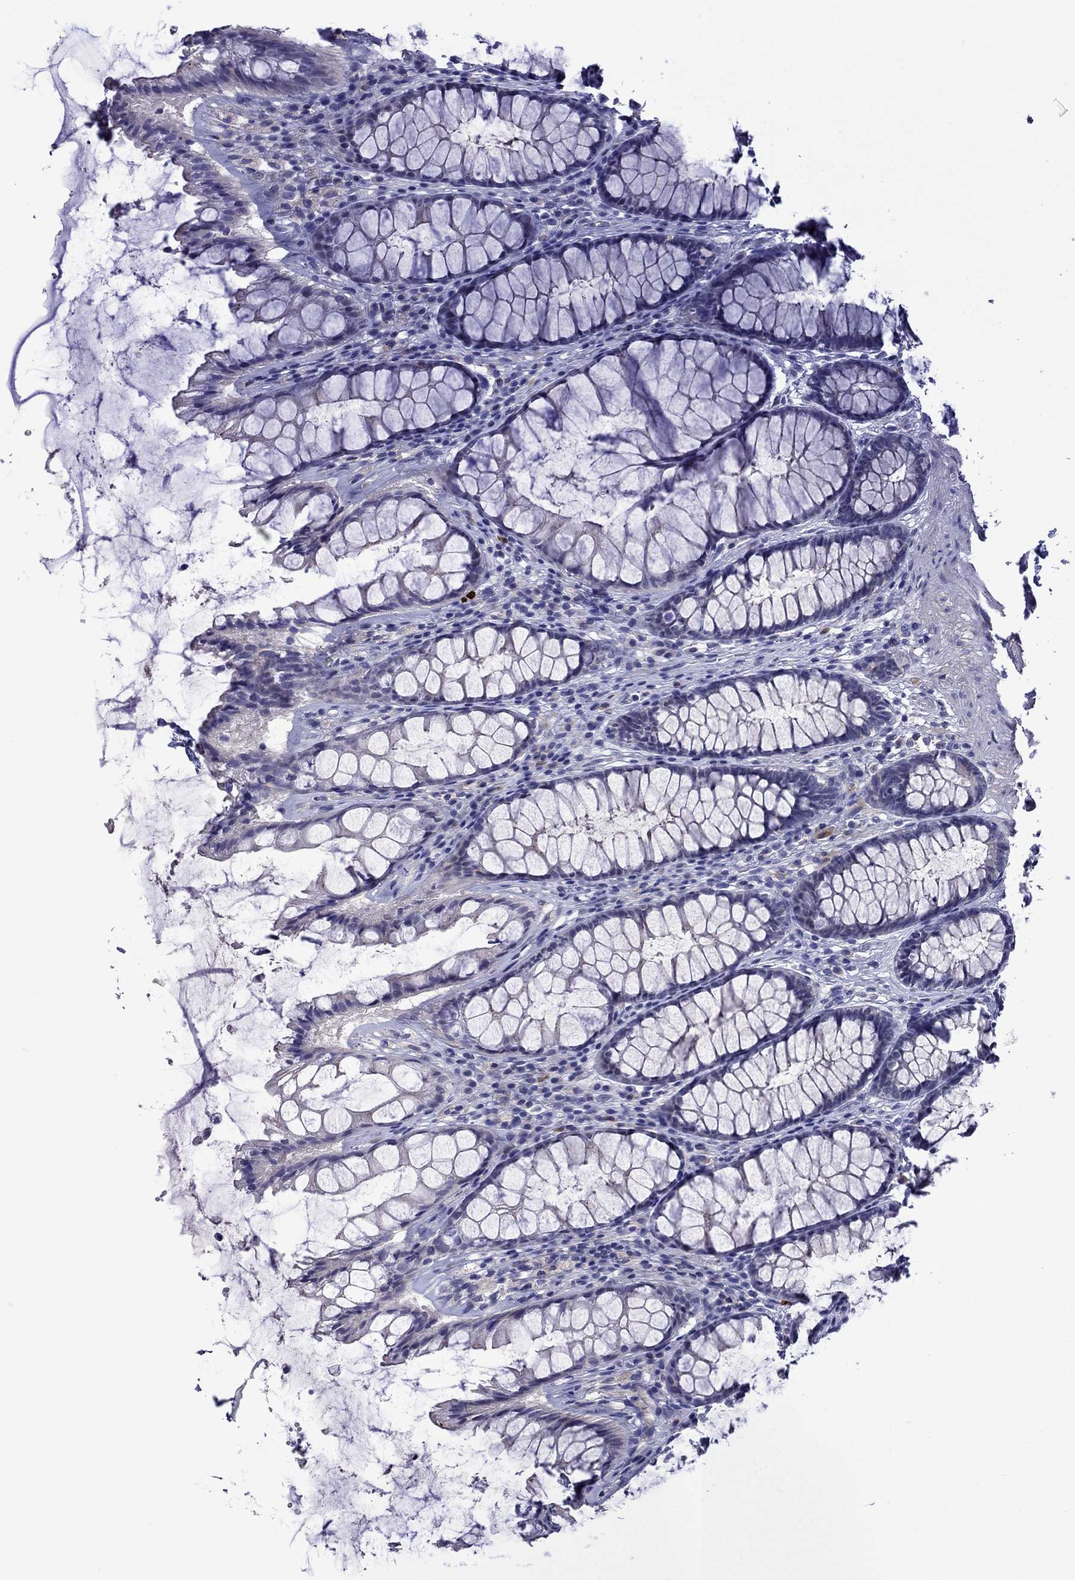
{"staining": {"intensity": "negative", "quantity": "none", "location": "none"}, "tissue": "rectum", "cell_type": "Glandular cells", "image_type": "normal", "snomed": [{"axis": "morphology", "description": "Normal tissue, NOS"}, {"axis": "topography", "description": "Rectum"}], "caption": "DAB (3,3'-diaminobenzidine) immunohistochemical staining of normal human rectum reveals no significant positivity in glandular cells.", "gene": "STAR", "patient": {"sex": "male", "age": 72}}